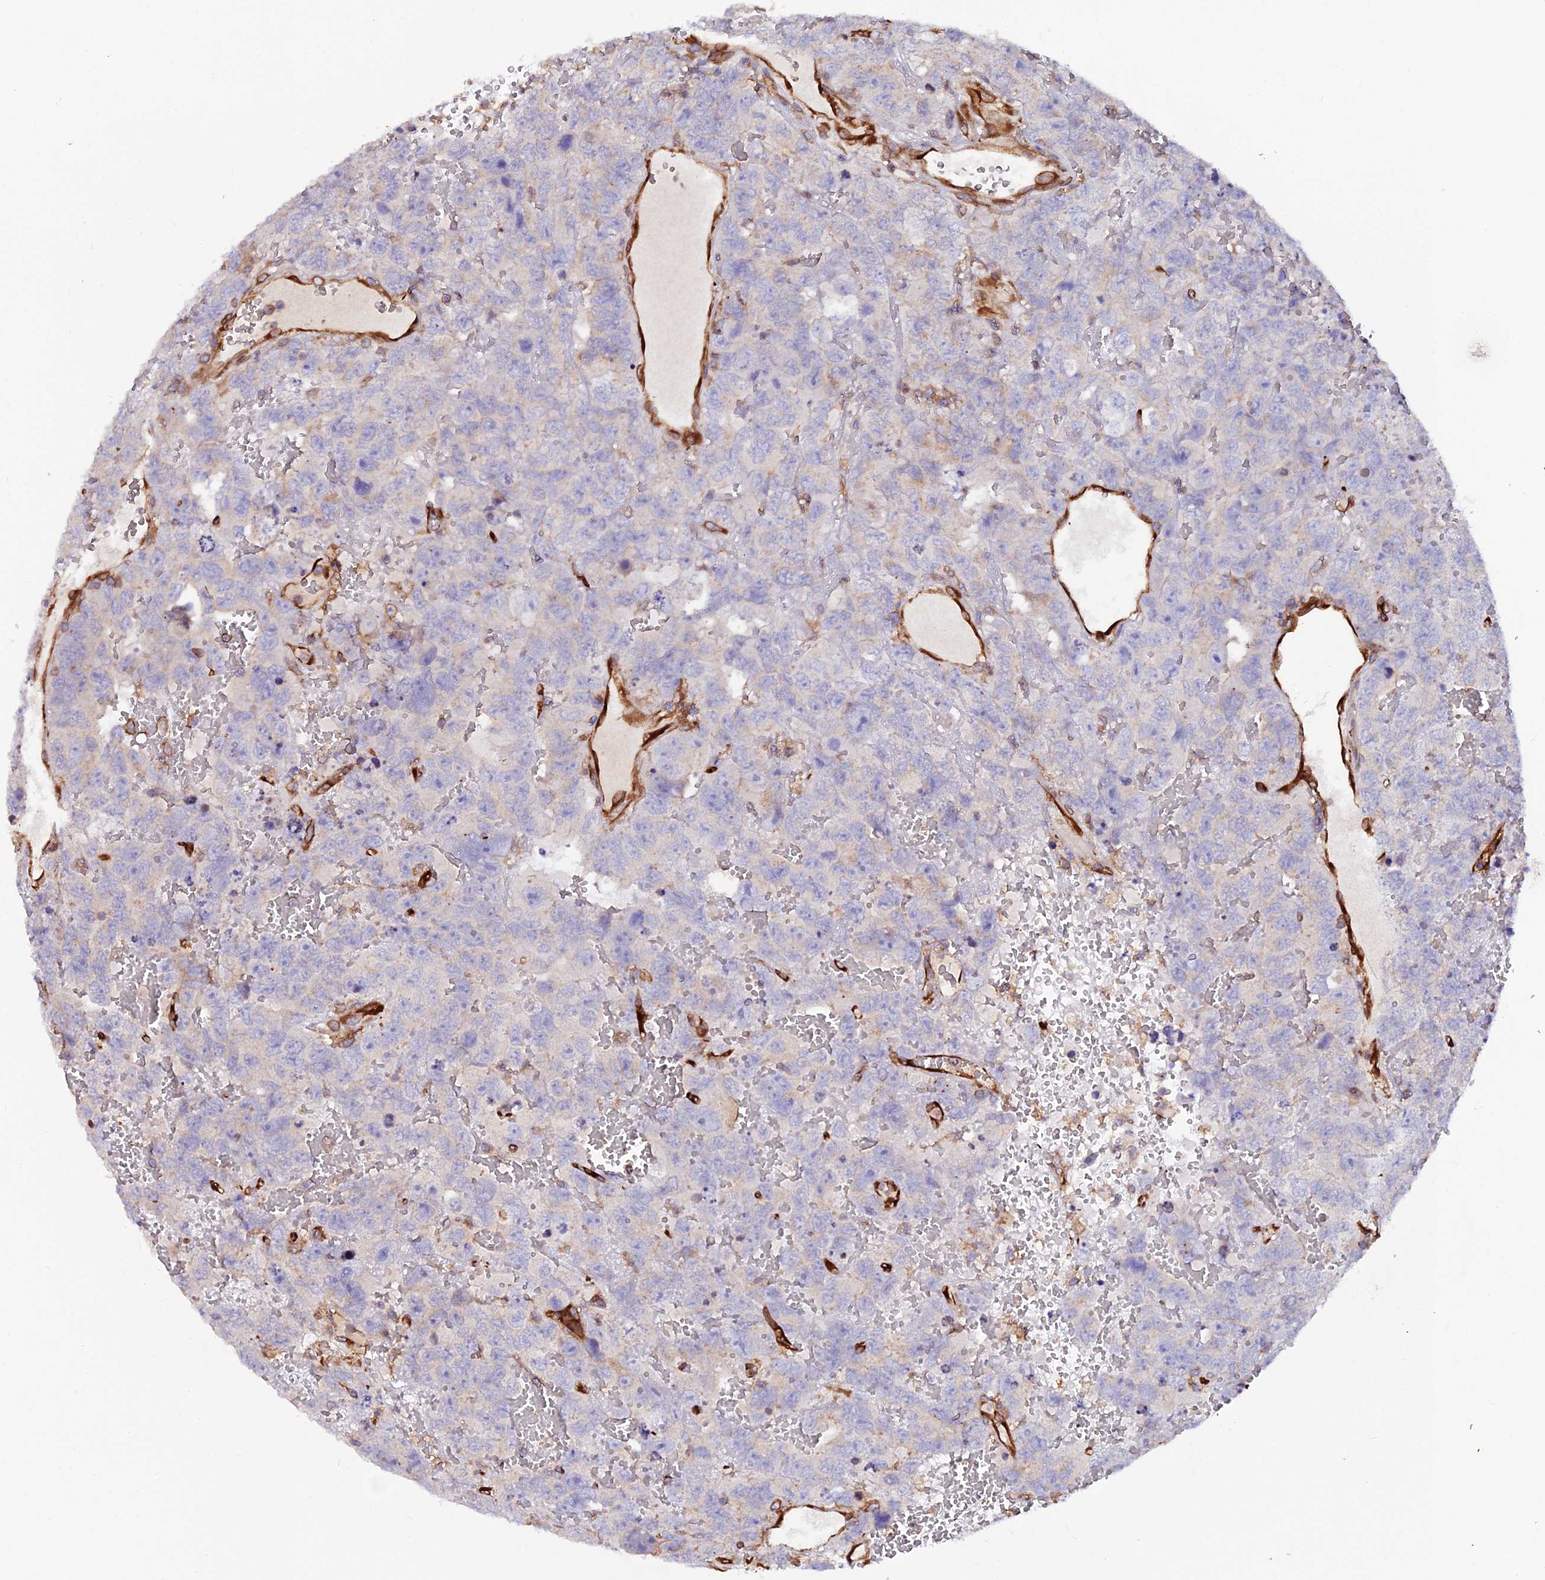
{"staining": {"intensity": "negative", "quantity": "none", "location": "none"}, "tissue": "testis cancer", "cell_type": "Tumor cells", "image_type": "cancer", "snomed": [{"axis": "morphology", "description": "Carcinoma, Embryonal, NOS"}, {"axis": "topography", "description": "Testis"}], "caption": "There is no significant positivity in tumor cells of testis cancer. (Brightfield microscopy of DAB IHC at high magnification).", "gene": "TRPV2", "patient": {"sex": "male", "age": 45}}